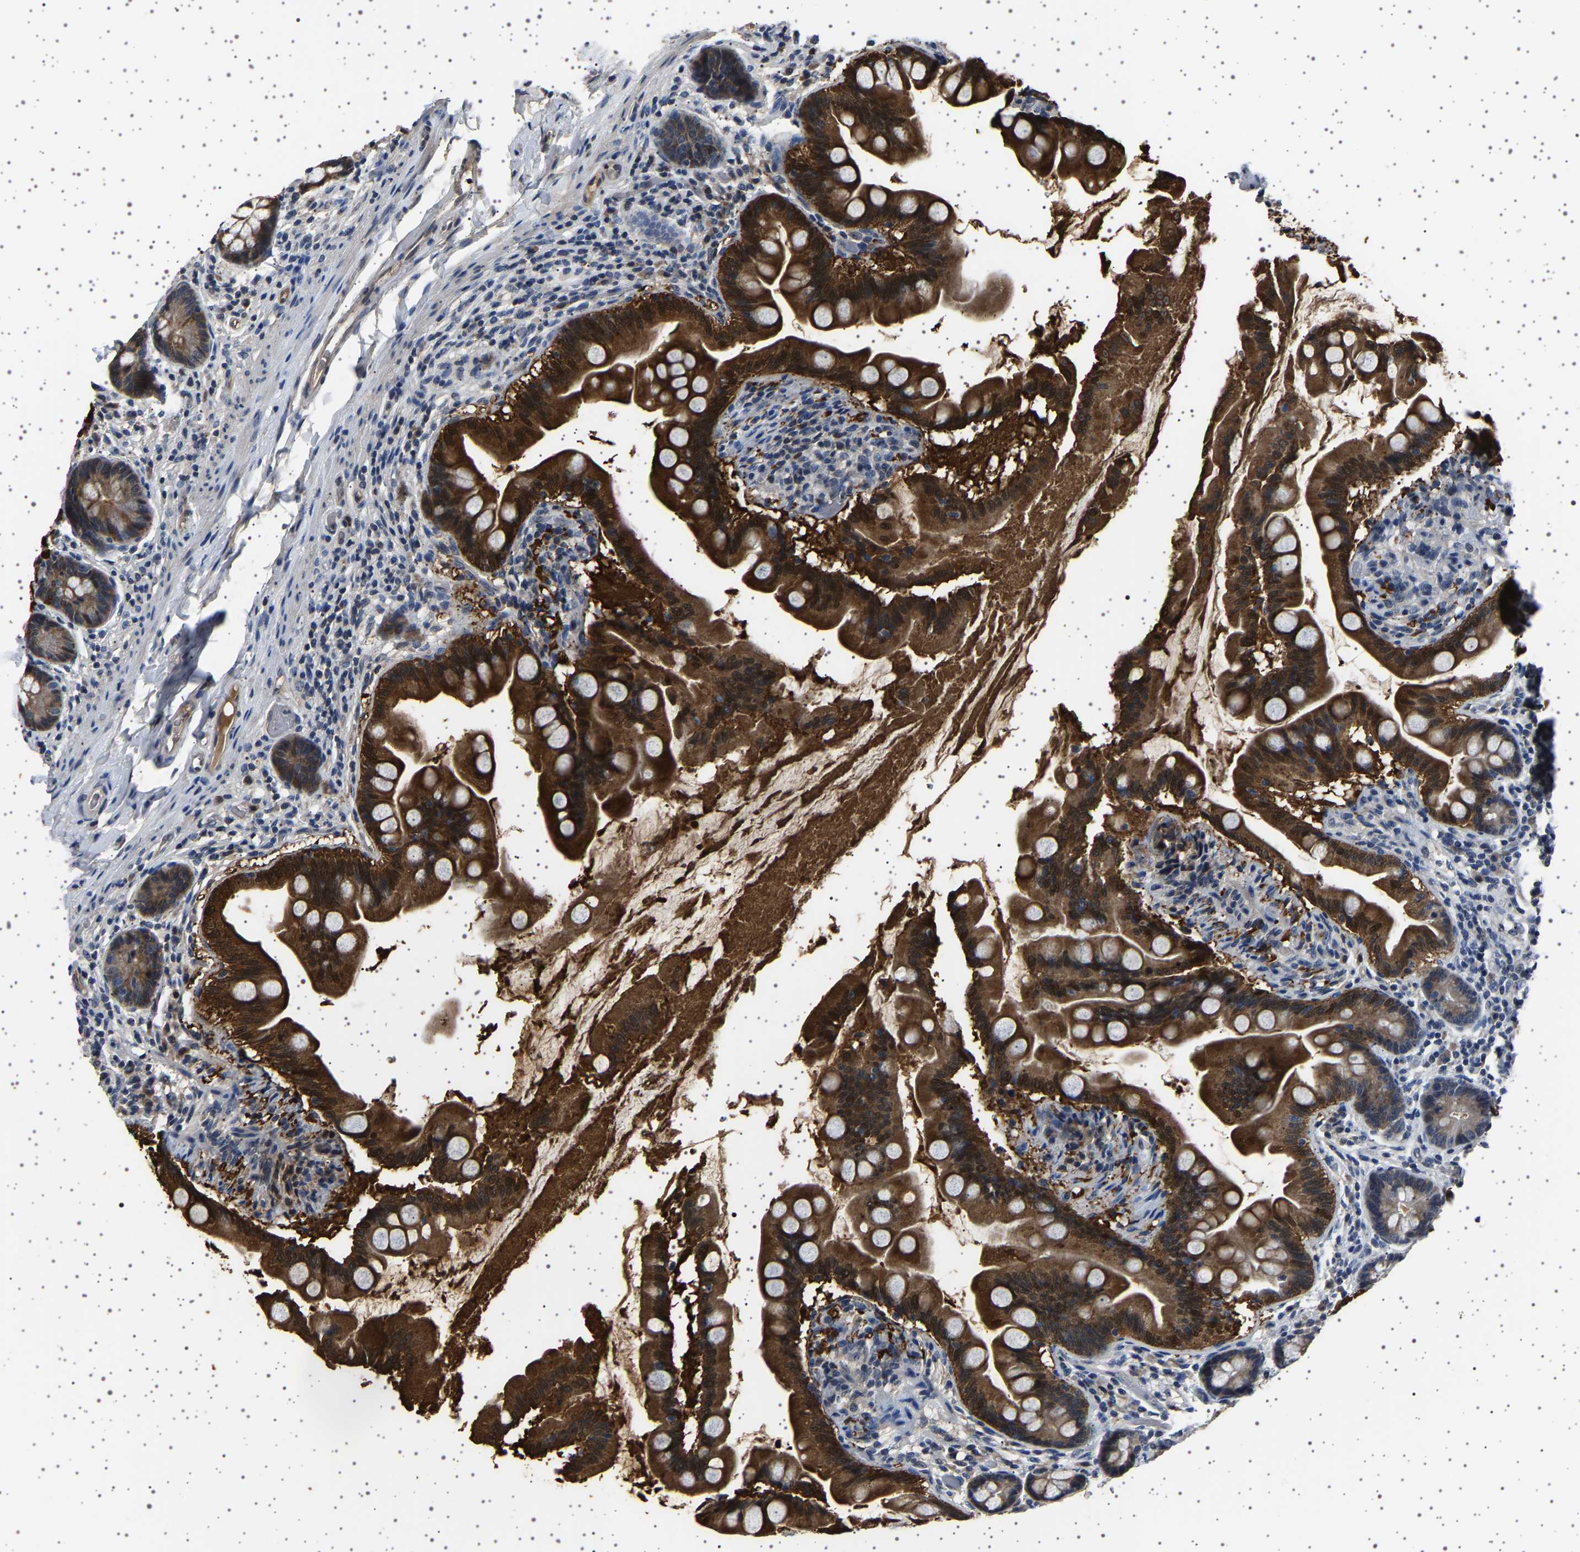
{"staining": {"intensity": "strong", "quantity": ">75%", "location": "cytoplasmic/membranous,nuclear"}, "tissue": "small intestine", "cell_type": "Glandular cells", "image_type": "normal", "snomed": [{"axis": "morphology", "description": "Normal tissue, NOS"}, {"axis": "topography", "description": "Small intestine"}], "caption": "DAB (3,3'-diaminobenzidine) immunohistochemical staining of benign small intestine demonstrates strong cytoplasmic/membranous,nuclear protein positivity in about >75% of glandular cells. The protein of interest is shown in brown color, while the nuclei are stained blue.", "gene": "IL10RB", "patient": {"sex": "female", "age": 56}}